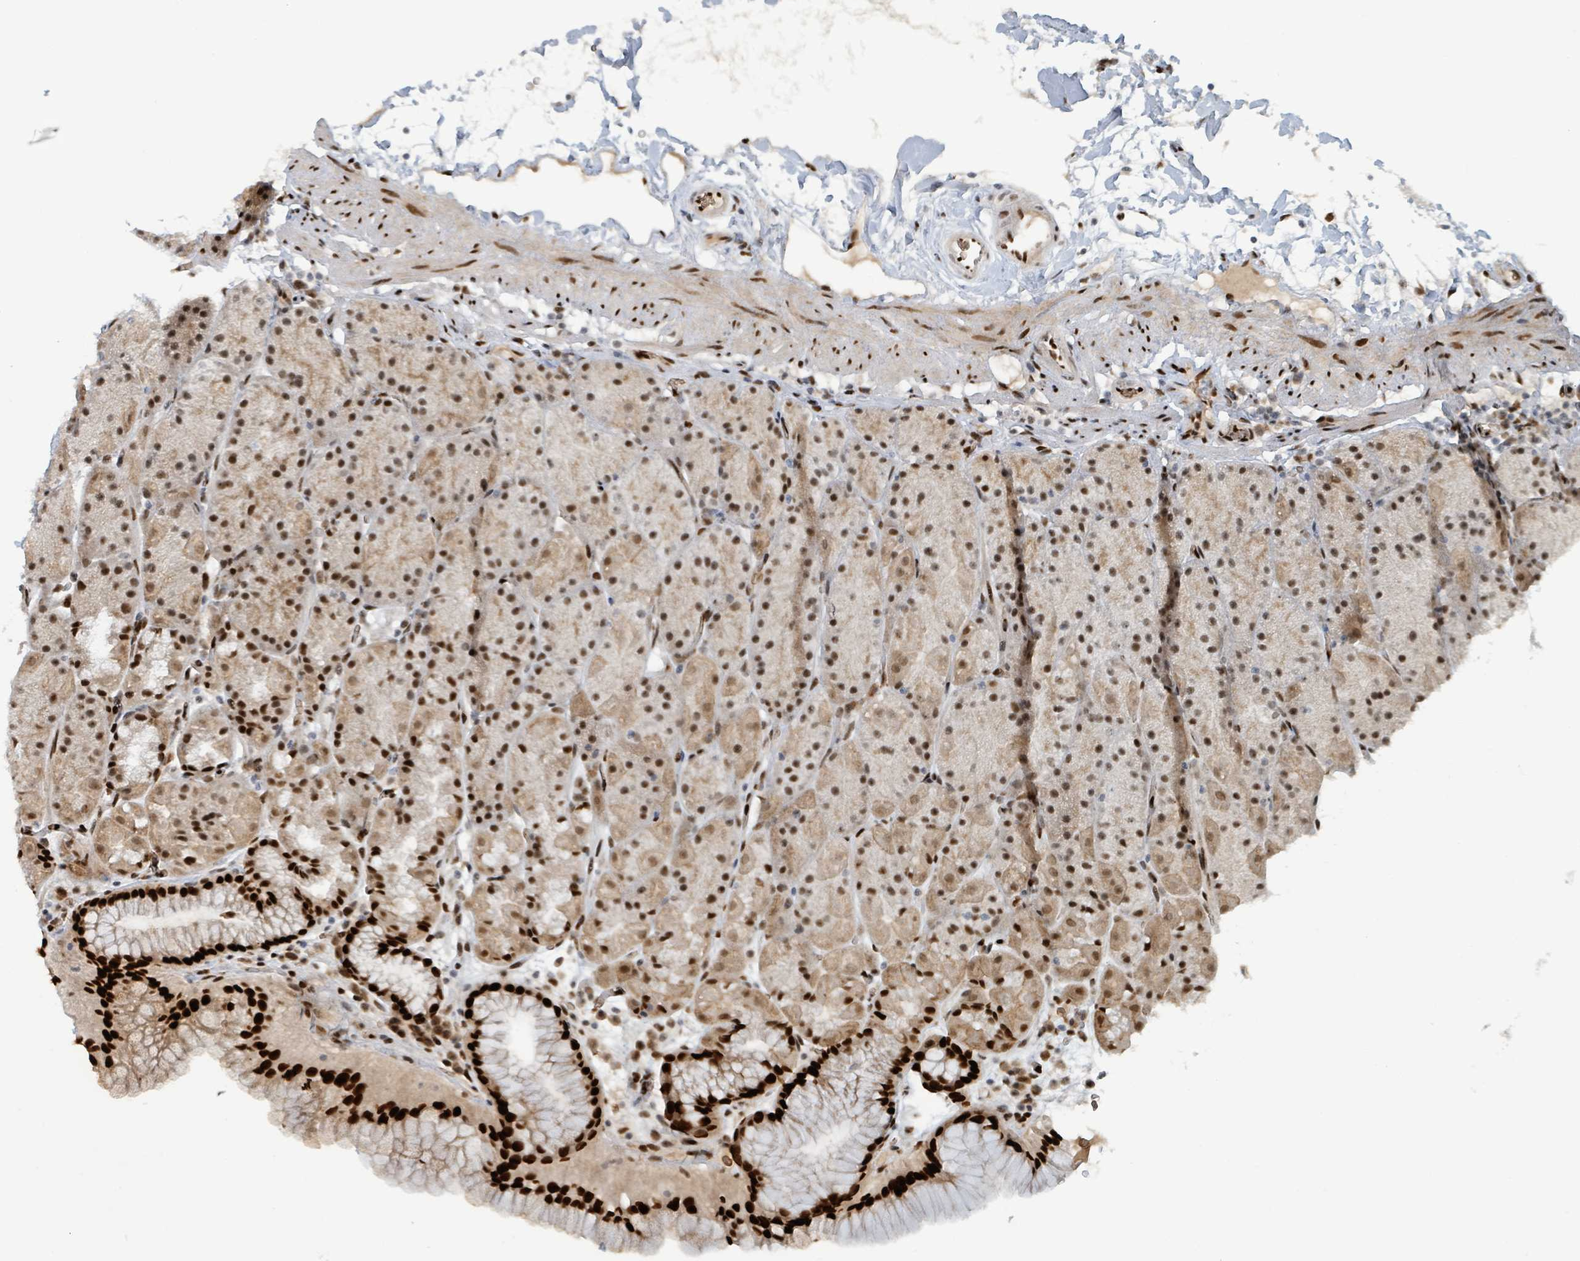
{"staining": {"intensity": "strong", "quantity": "25%-75%", "location": "nuclear"}, "tissue": "stomach", "cell_type": "Glandular cells", "image_type": "normal", "snomed": [{"axis": "morphology", "description": "Normal tissue, NOS"}, {"axis": "topography", "description": "Stomach, upper"}, {"axis": "topography", "description": "Stomach, lower"}], "caption": "A high-resolution histopathology image shows immunohistochemistry staining of benign stomach, which displays strong nuclear staining in about 25%-75% of glandular cells. (brown staining indicates protein expression, while blue staining denotes nuclei).", "gene": "KLF3", "patient": {"sex": "male", "age": 67}}